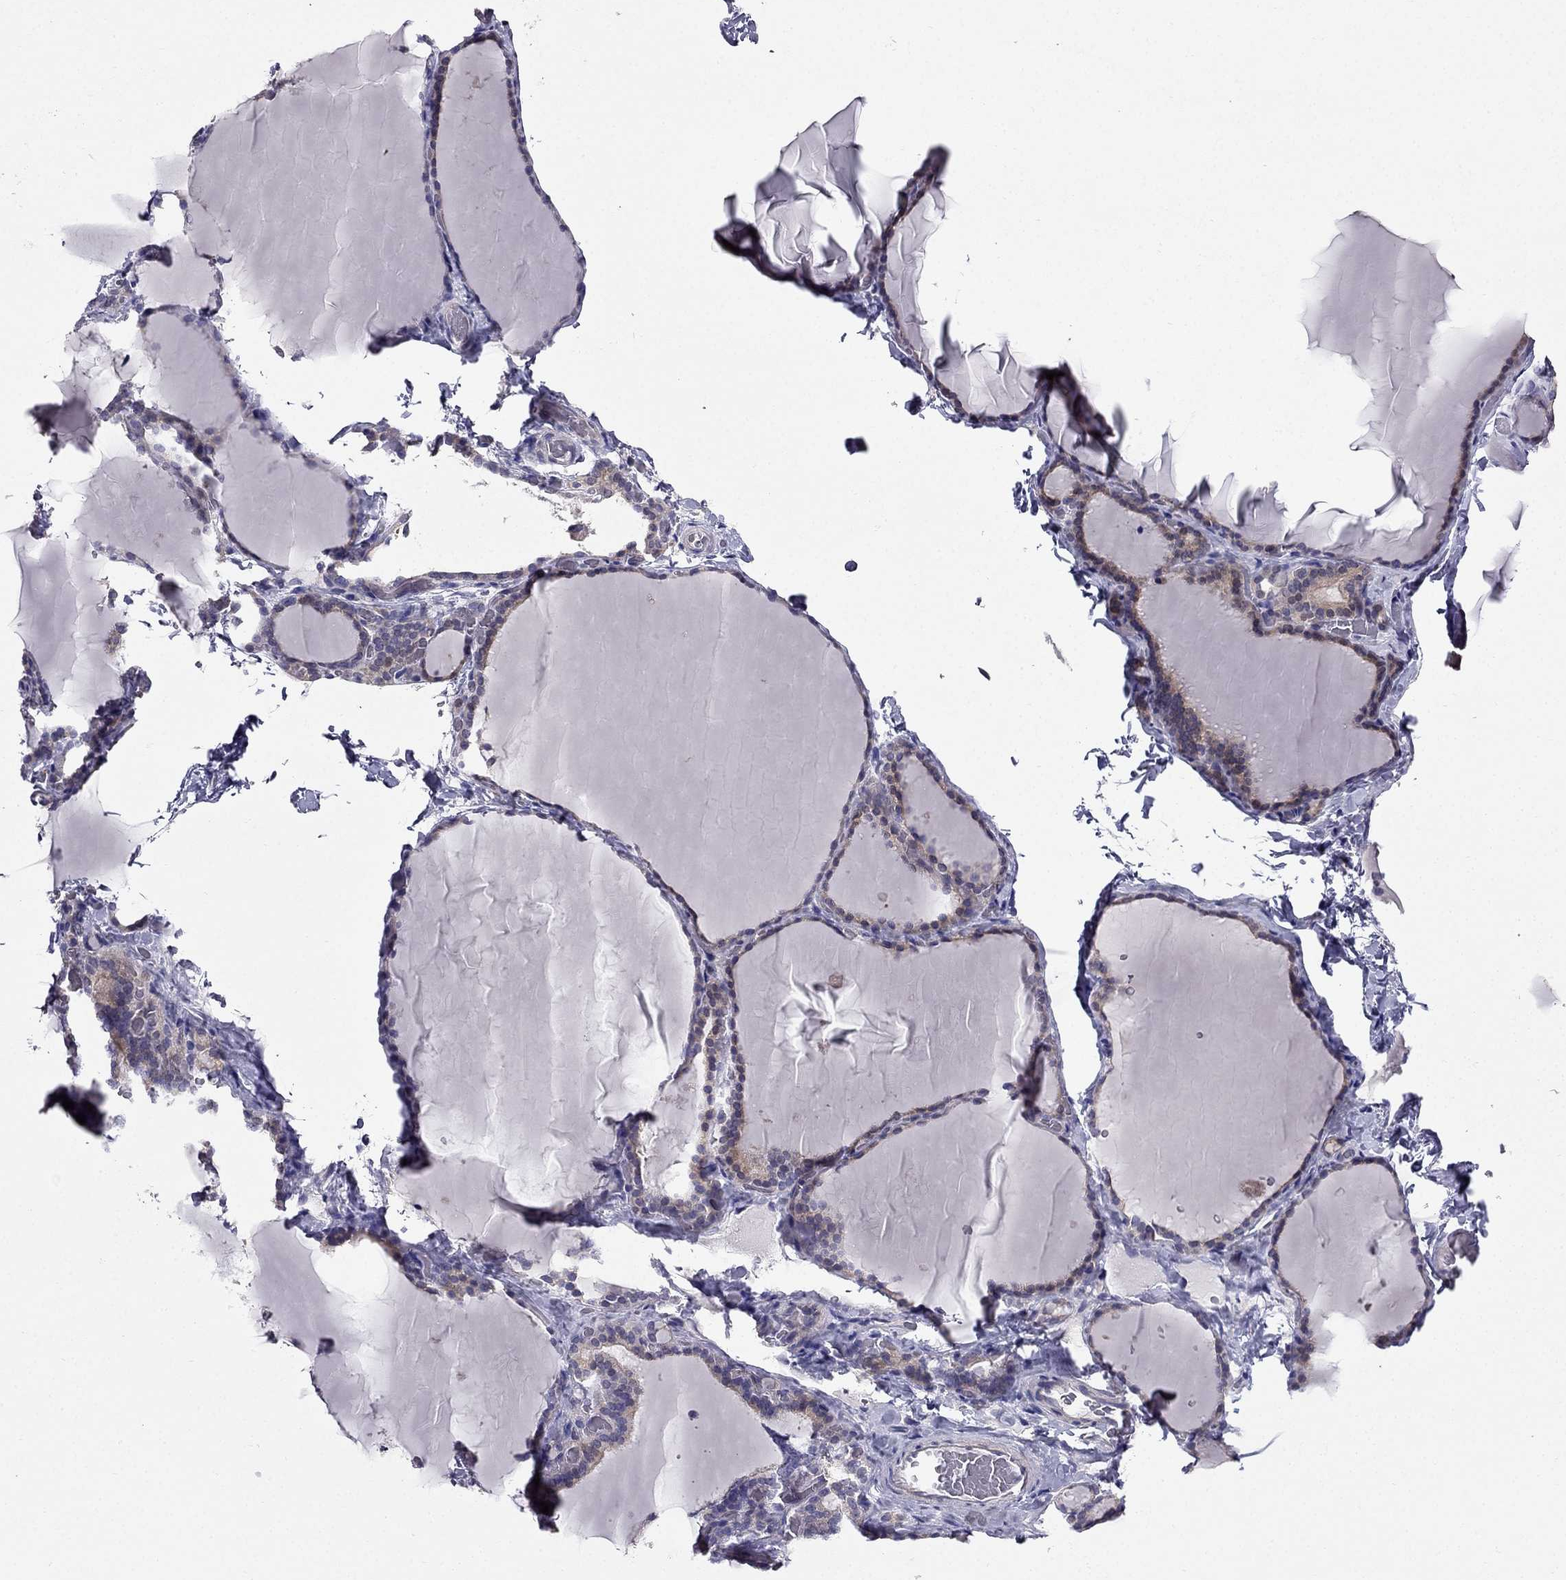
{"staining": {"intensity": "weak", "quantity": "<25%", "location": "cytoplasmic/membranous"}, "tissue": "thyroid gland", "cell_type": "Glandular cells", "image_type": "normal", "snomed": [{"axis": "morphology", "description": "Normal tissue, NOS"}, {"axis": "morphology", "description": "Hyperplasia, NOS"}, {"axis": "topography", "description": "Thyroid gland"}], "caption": "Immunohistochemical staining of benign human thyroid gland exhibits no significant staining in glandular cells.", "gene": "AS3MT", "patient": {"sex": "female", "age": 27}}